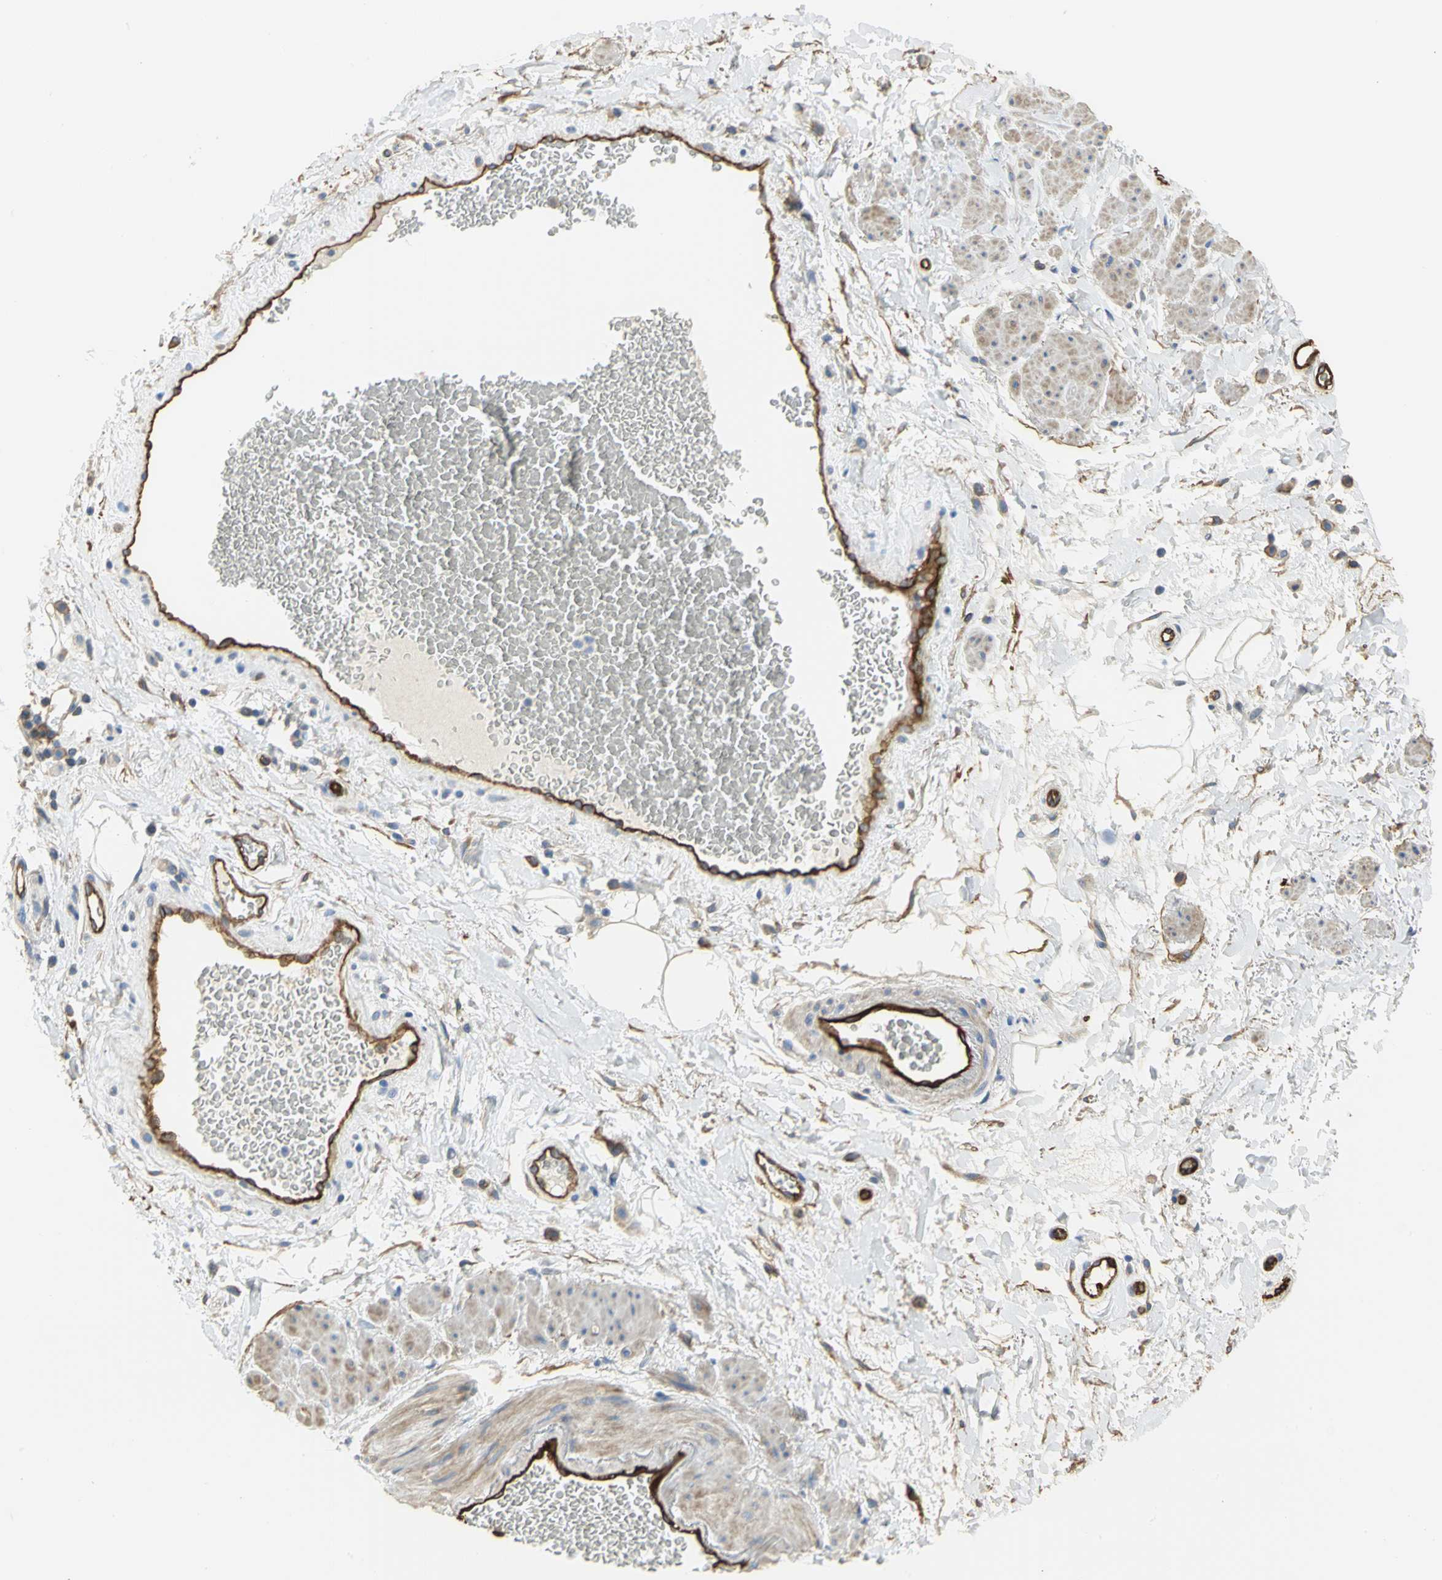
{"staining": {"intensity": "moderate", "quantity": ">75%", "location": "cytoplasmic/membranous"}, "tissue": "adipose tissue", "cell_type": "Adipocytes", "image_type": "normal", "snomed": [{"axis": "morphology", "description": "Normal tissue, NOS"}, {"axis": "topography", "description": "Soft tissue"}, {"axis": "topography", "description": "Peripheral nerve tissue"}], "caption": "Moderate cytoplasmic/membranous staining is appreciated in approximately >75% of adipocytes in benign adipose tissue.", "gene": "FLNB", "patient": {"sex": "female", "age": 71}}